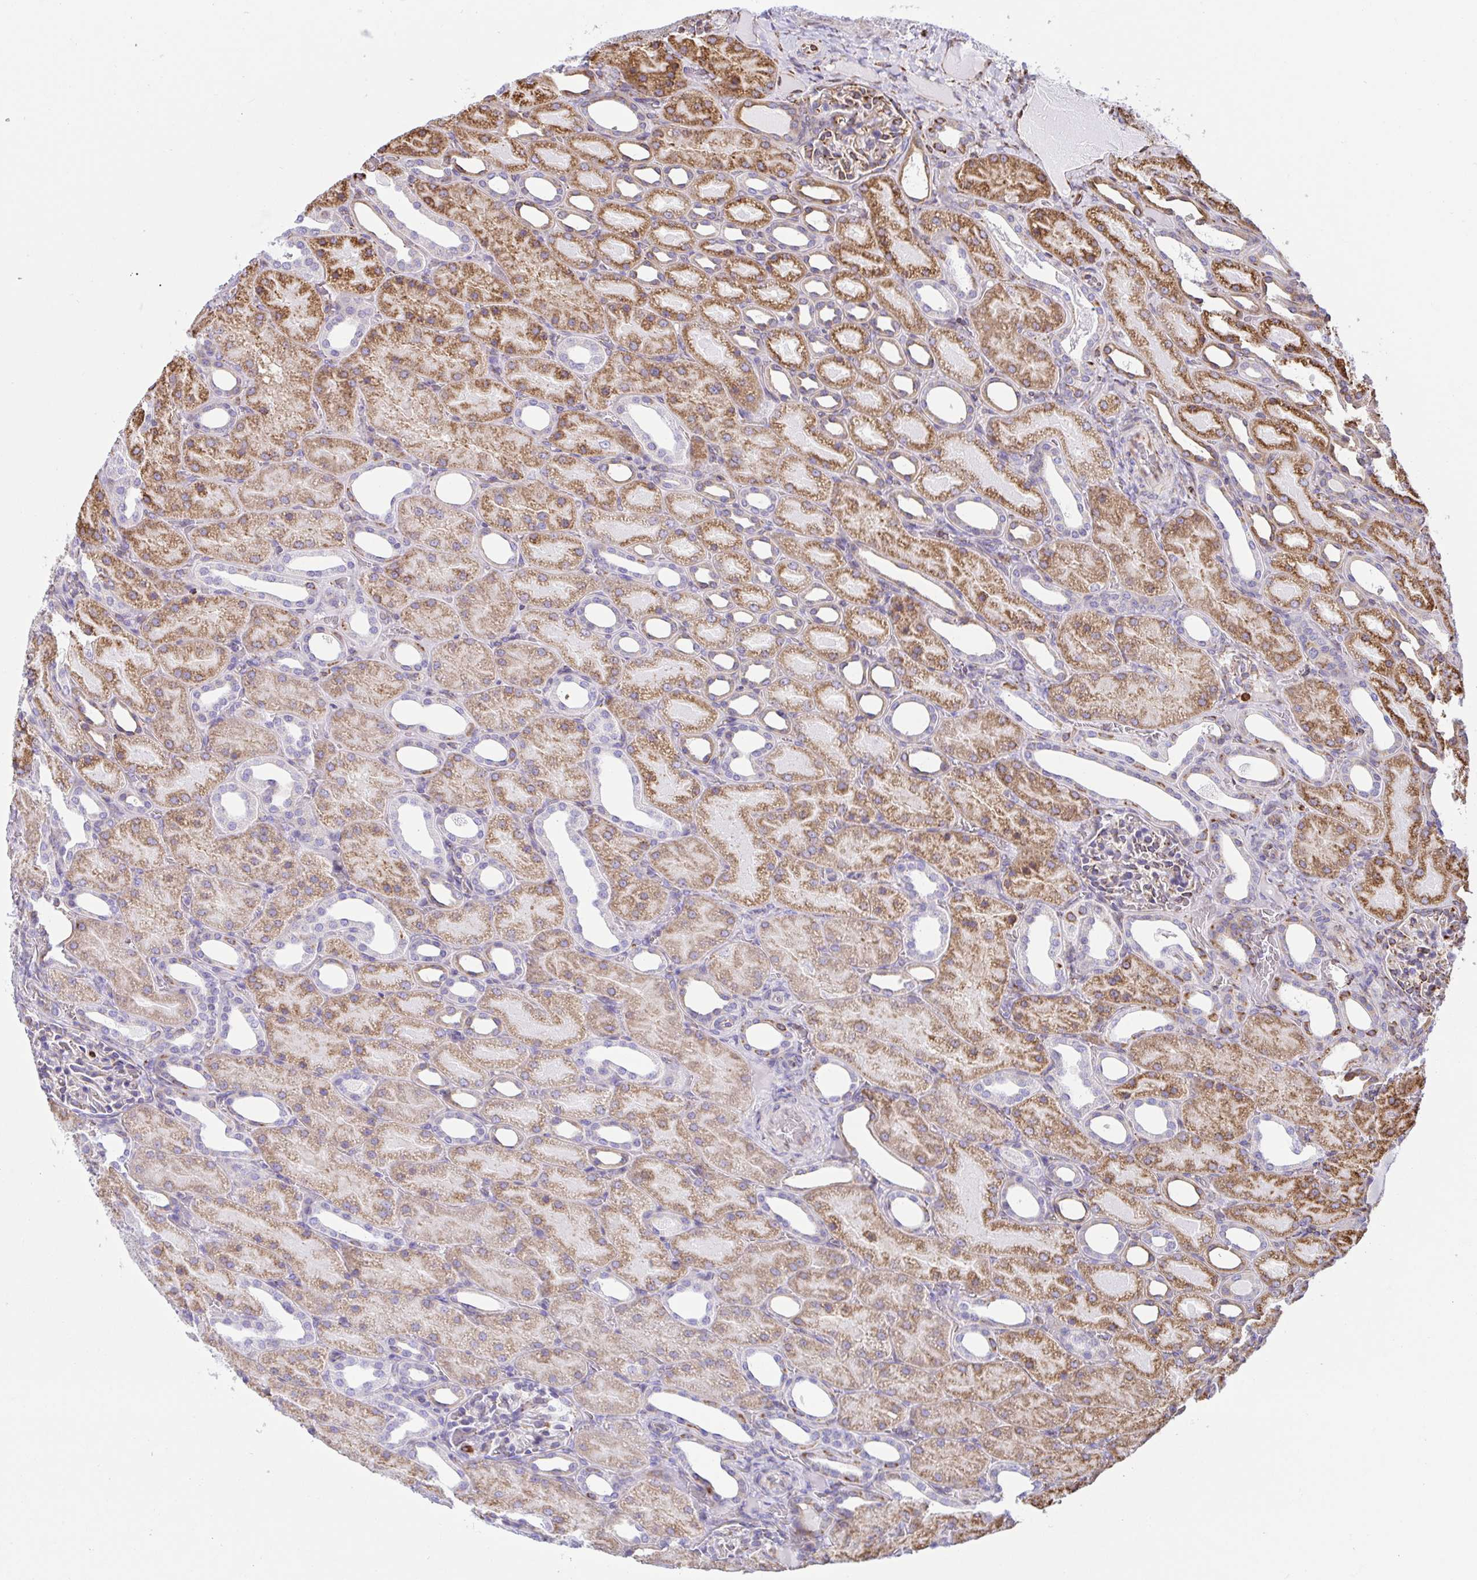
{"staining": {"intensity": "moderate", "quantity": "<25%", "location": "cytoplasmic/membranous"}, "tissue": "kidney", "cell_type": "Cells in glomeruli", "image_type": "normal", "snomed": [{"axis": "morphology", "description": "Normal tissue, NOS"}, {"axis": "topography", "description": "Kidney"}], "caption": "High-magnification brightfield microscopy of unremarkable kidney stained with DAB (3,3'-diaminobenzidine) (brown) and counterstained with hematoxylin (blue). cells in glomeruli exhibit moderate cytoplasmic/membranous positivity is seen in about<25% of cells.", "gene": "CLGN", "patient": {"sex": "male", "age": 2}}